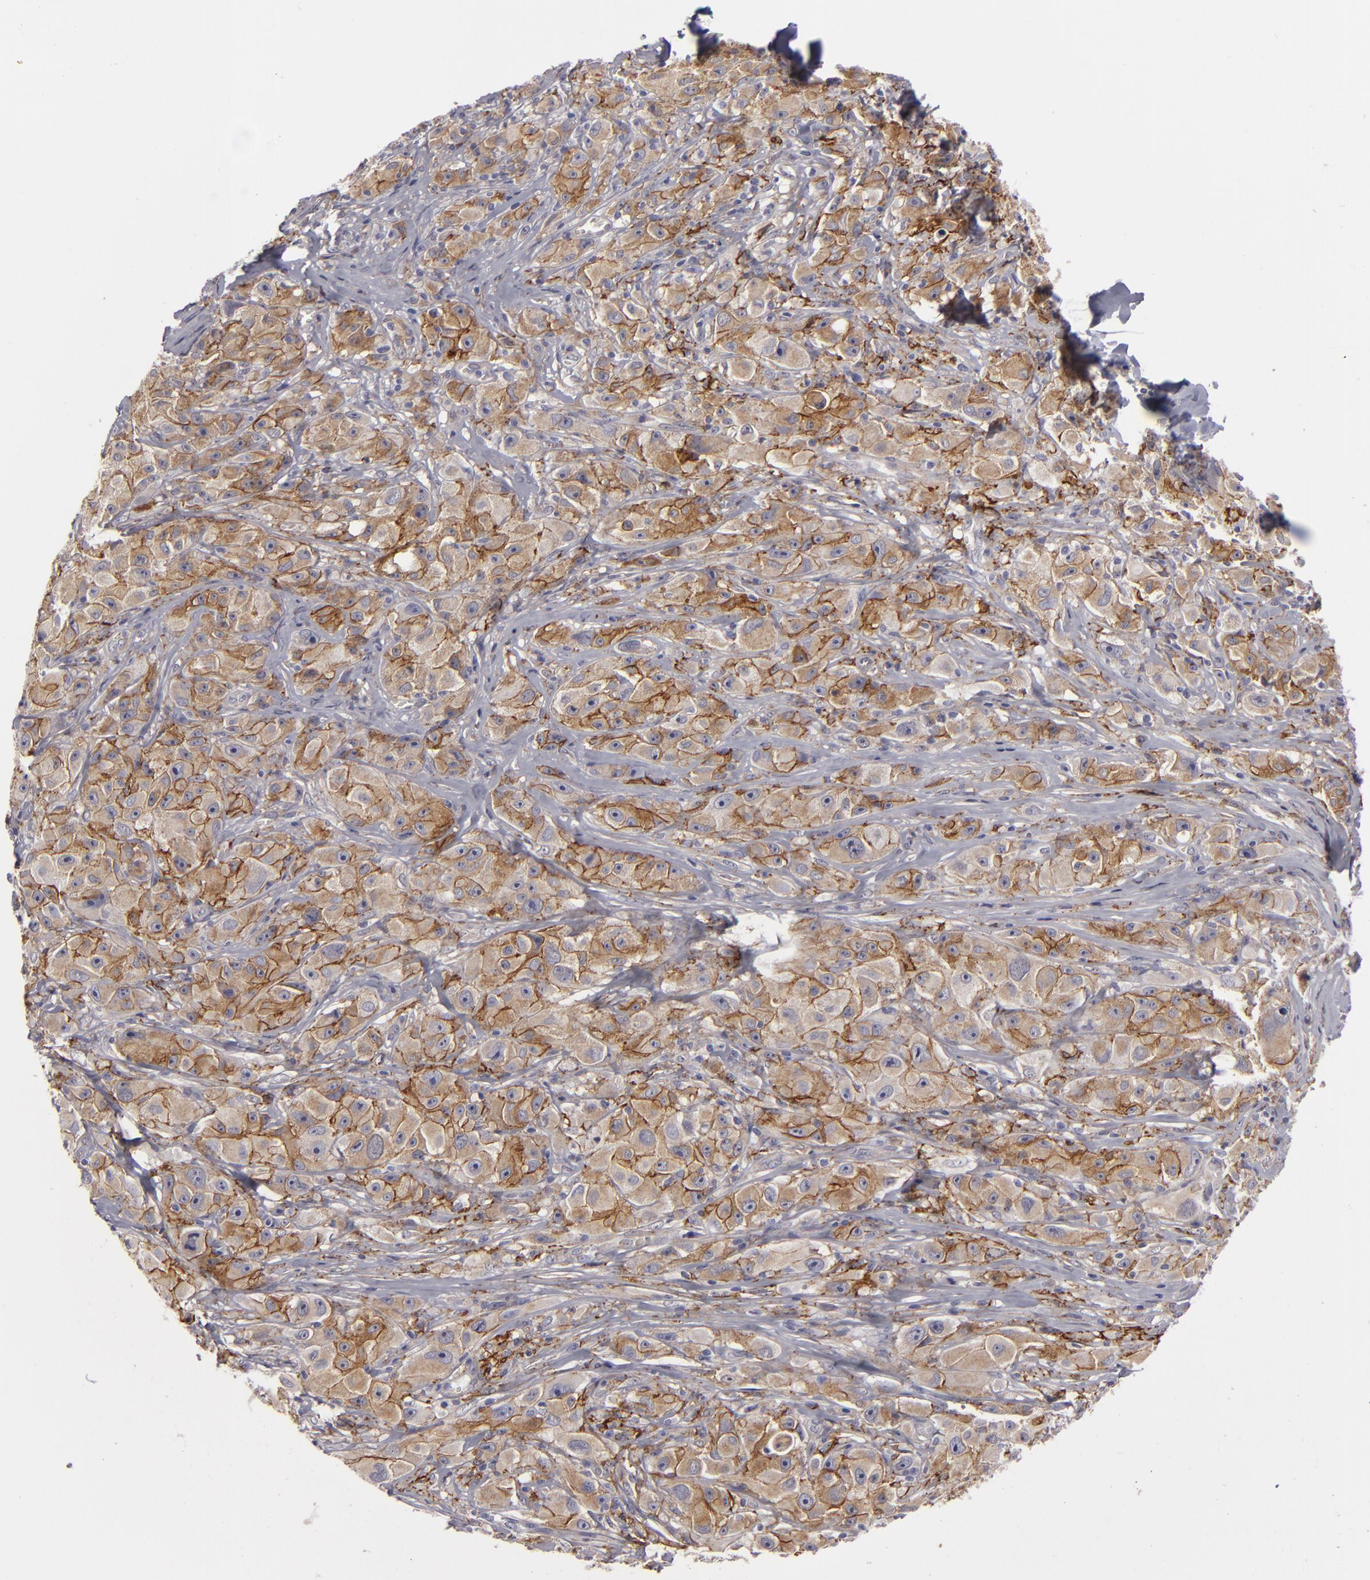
{"staining": {"intensity": "moderate", "quantity": ">75%", "location": "cytoplasmic/membranous"}, "tissue": "melanoma", "cell_type": "Tumor cells", "image_type": "cancer", "snomed": [{"axis": "morphology", "description": "Malignant melanoma, NOS"}, {"axis": "topography", "description": "Skin"}], "caption": "A high-resolution histopathology image shows immunohistochemistry (IHC) staining of melanoma, which exhibits moderate cytoplasmic/membranous expression in about >75% of tumor cells.", "gene": "ALCAM", "patient": {"sex": "male", "age": 56}}